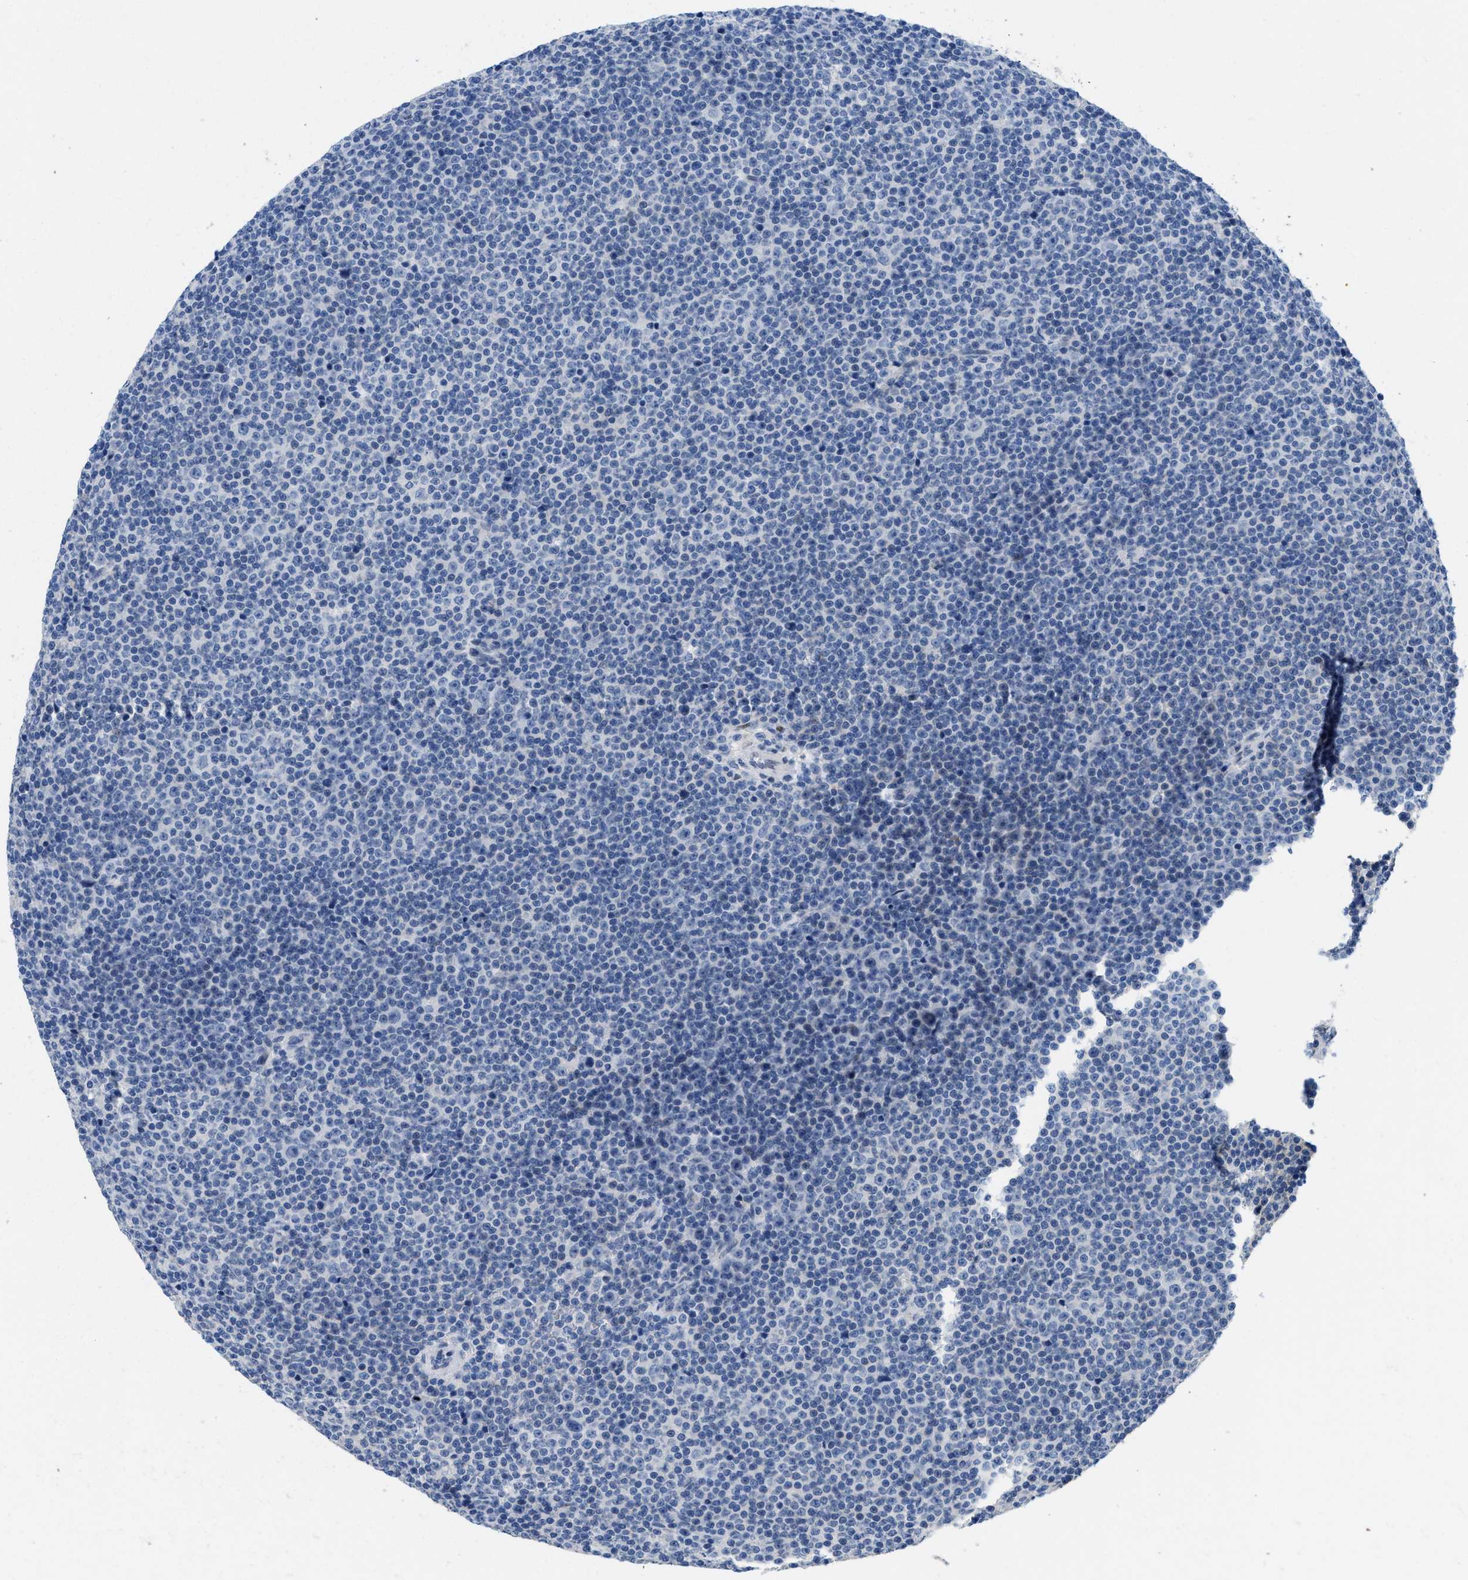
{"staining": {"intensity": "negative", "quantity": "none", "location": "none"}, "tissue": "lymphoma", "cell_type": "Tumor cells", "image_type": "cancer", "snomed": [{"axis": "morphology", "description": "Malignant lymphoma, non-Hodgkin's type, Low grade"}, {"axis": "topography", "description": "Lymph node"}], "caption": "Immunohistochemistry (IHC) of lymphoma displays no staining in tumor cells.", "gene": "NFIX", "patient": {"sex": "female", "age": 67}}